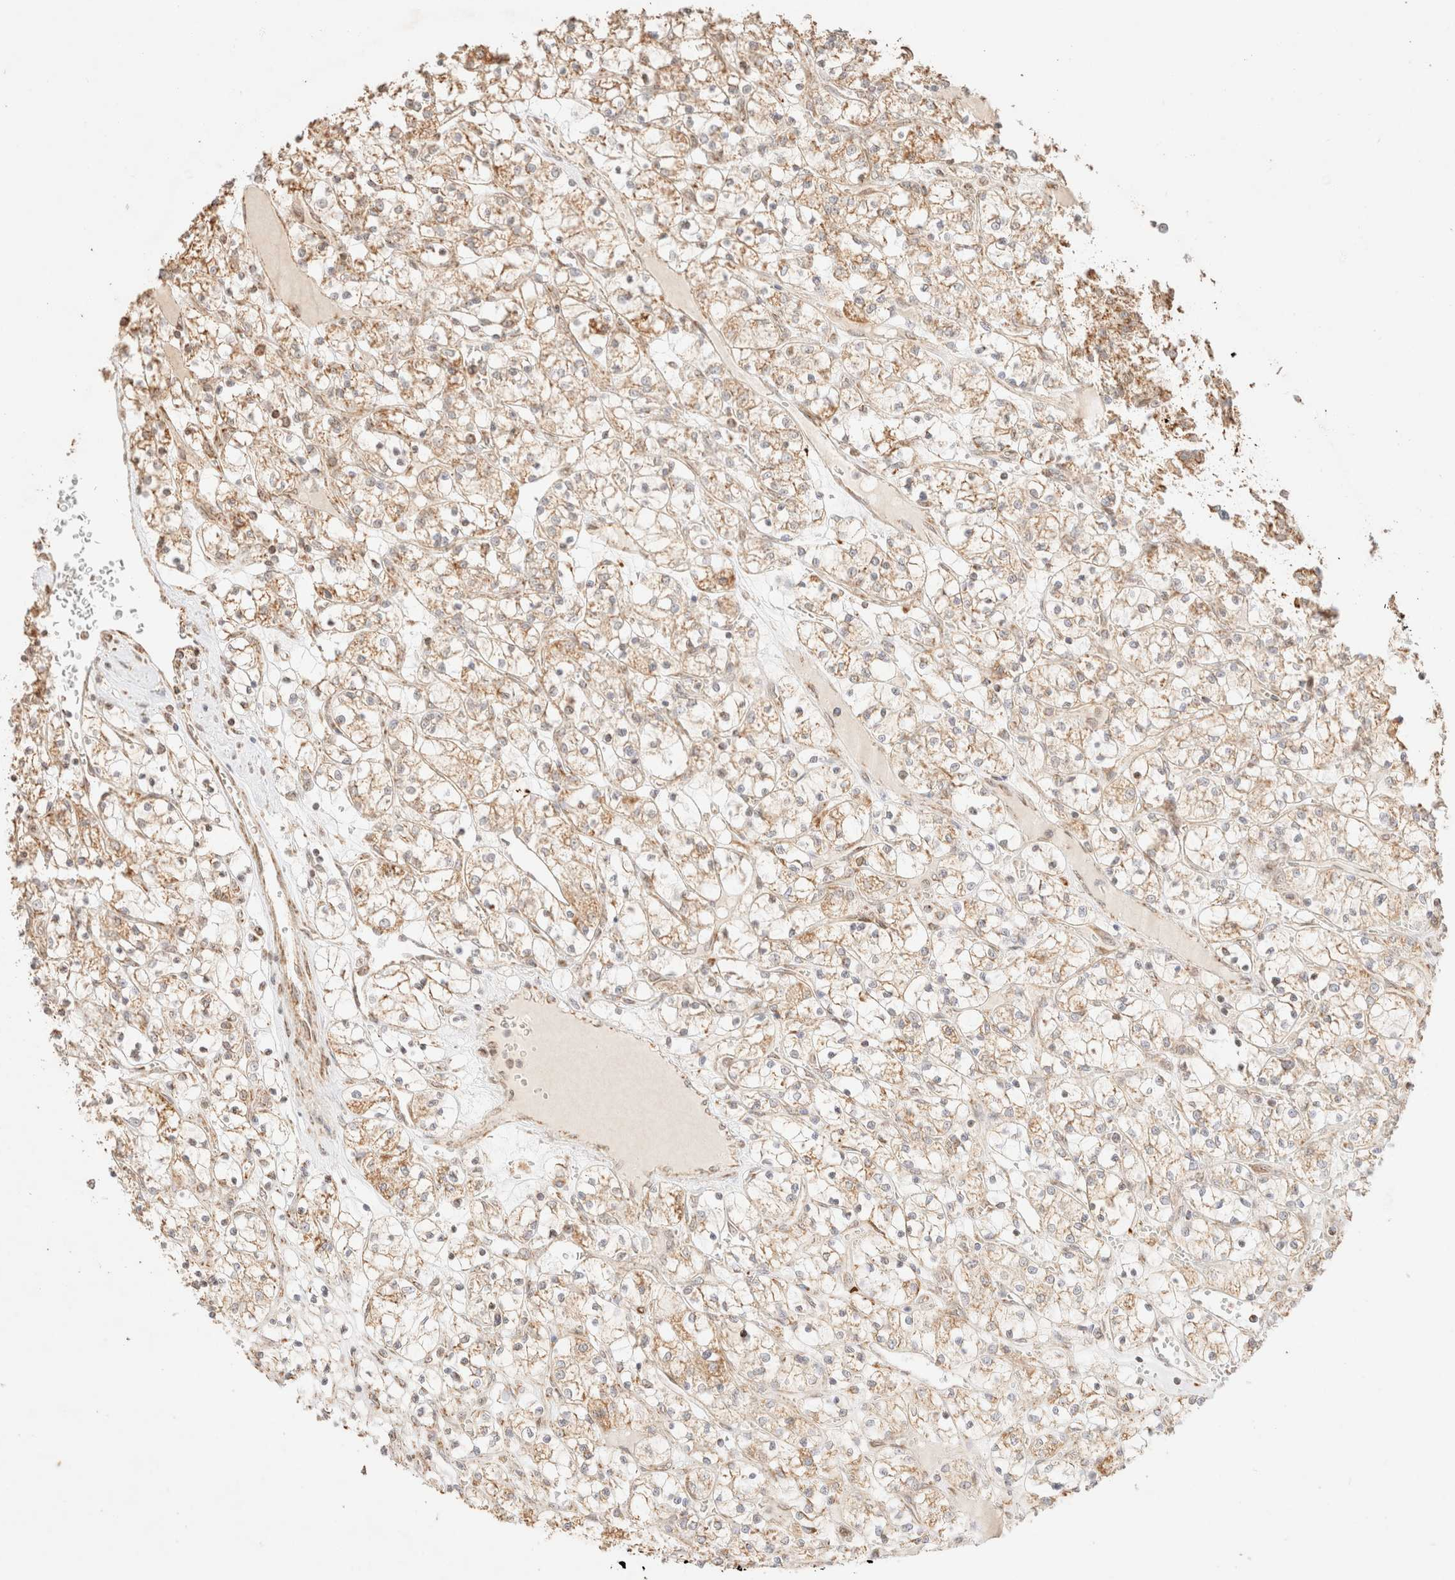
{"staining": {"intensity": "weak", "quantity": ">75%", "location": "cytoplasmic/membranous"}, "tissue": "renal cancer", "cell_type": "Tumor cells", "image_type": "cancer", "snomed": [{"axis": "morphology", "description": "Adenocarcinoma, NOS"}, {"axis": "topography", "description": "Kidney"}], "caption": "The photomicrograph displays staining of adenocarcinoma (renal), revealing weak cytoplasmic/membranous protein positivity (brown color) within tumor cells.", "gene": "TACO1", "patient": {"sex": "female", "age": 69}}